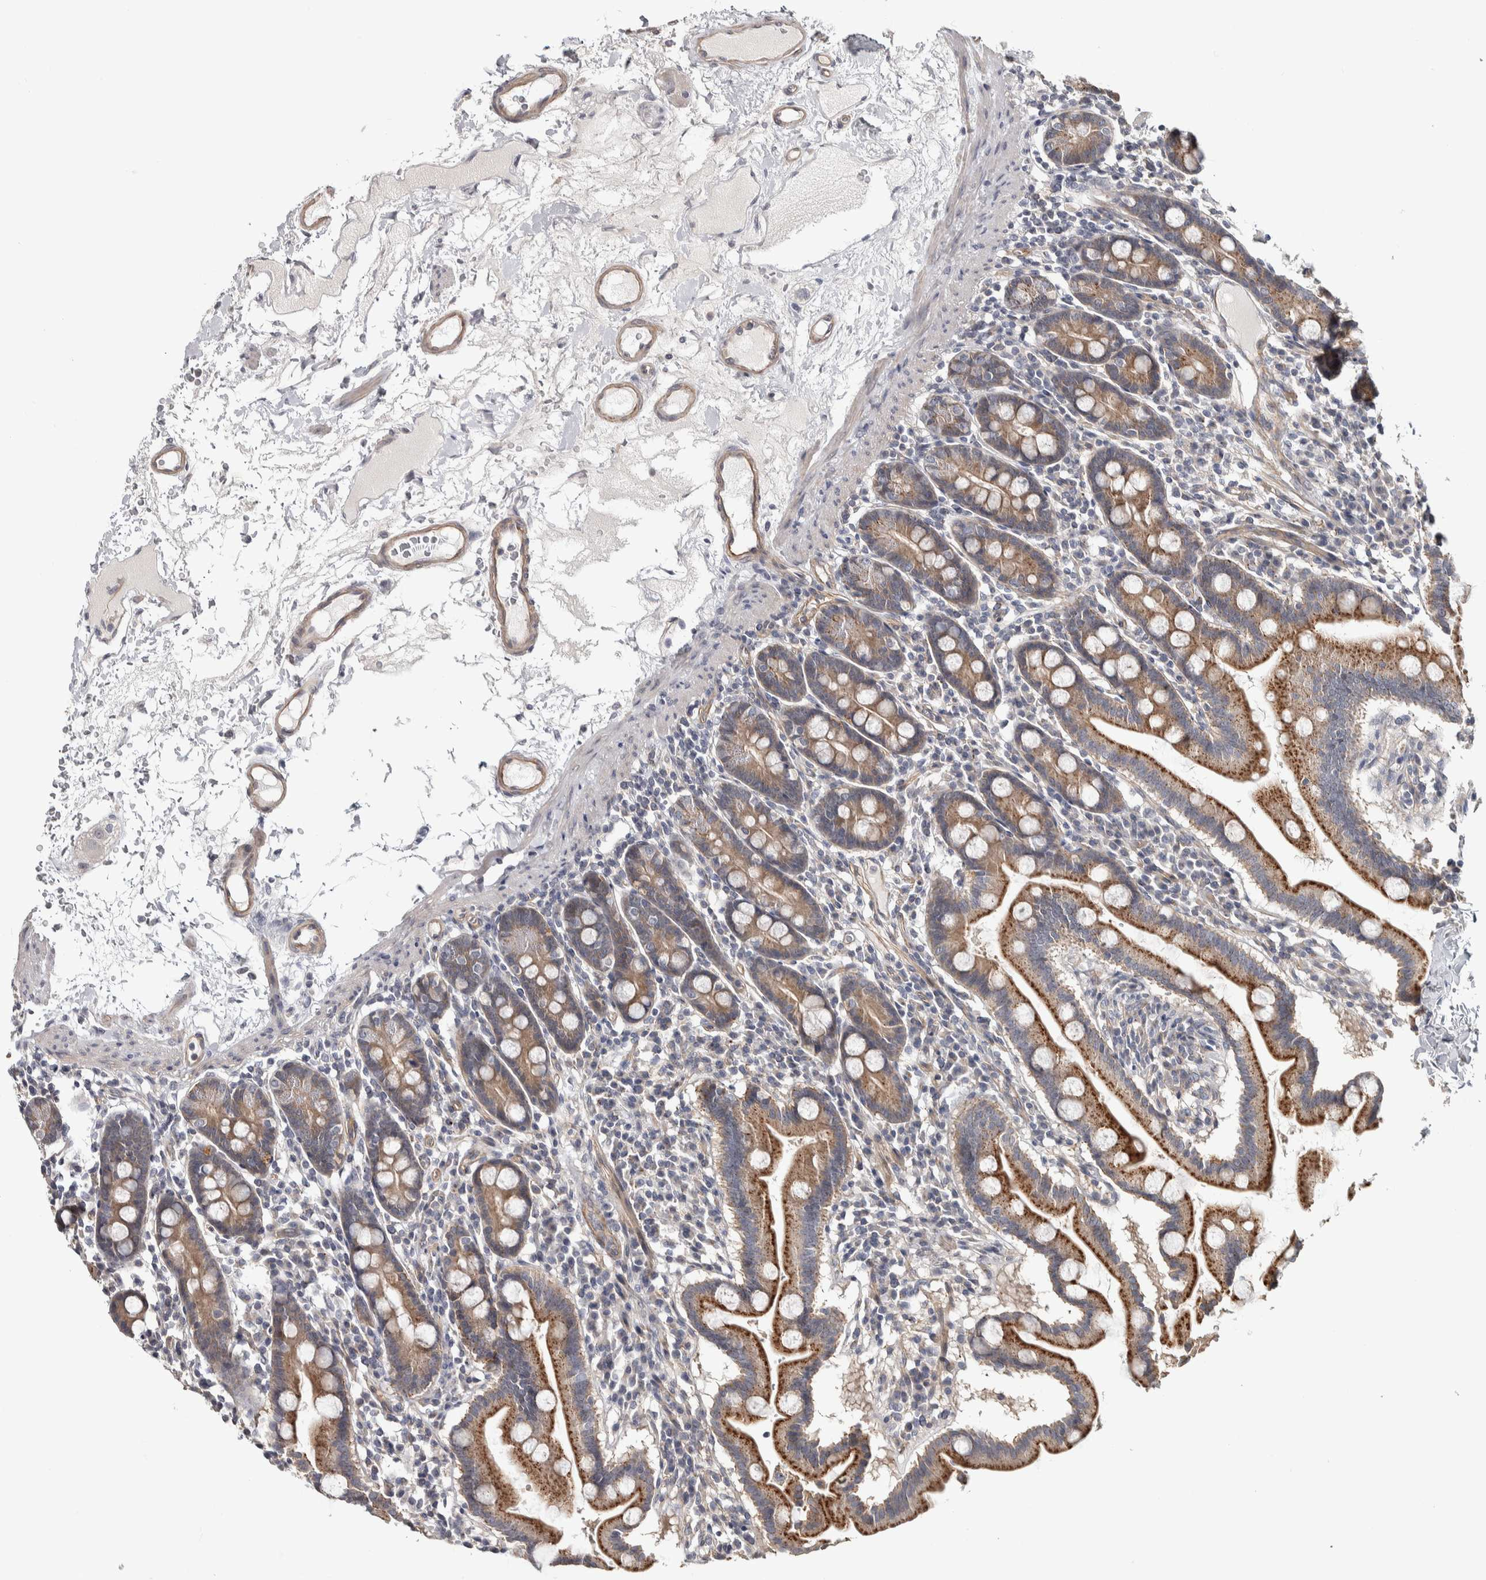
{"staining": {"intensity": "strong", "quantity": "25%-75%", "location": "cytoplasmic/membranous"}, "tissue": "duodenum", "cell_type": "Glandular cells", "image_type": "normal", "snomed": [{"axis": "morphology", "description": "Normal tissue, NOS"}, {"axis": "topography", "description": "Duodenum"}], "caption": "A high amount of strong cytoplasmic/membranous expression is identified in about 25%-75% of glandular cells in normal duodenum. (DAB = brown stain, brightfield microscopy at high magnification).", "gene": "CHMP4C", "patient": {"sex": "male", "age": 50}}